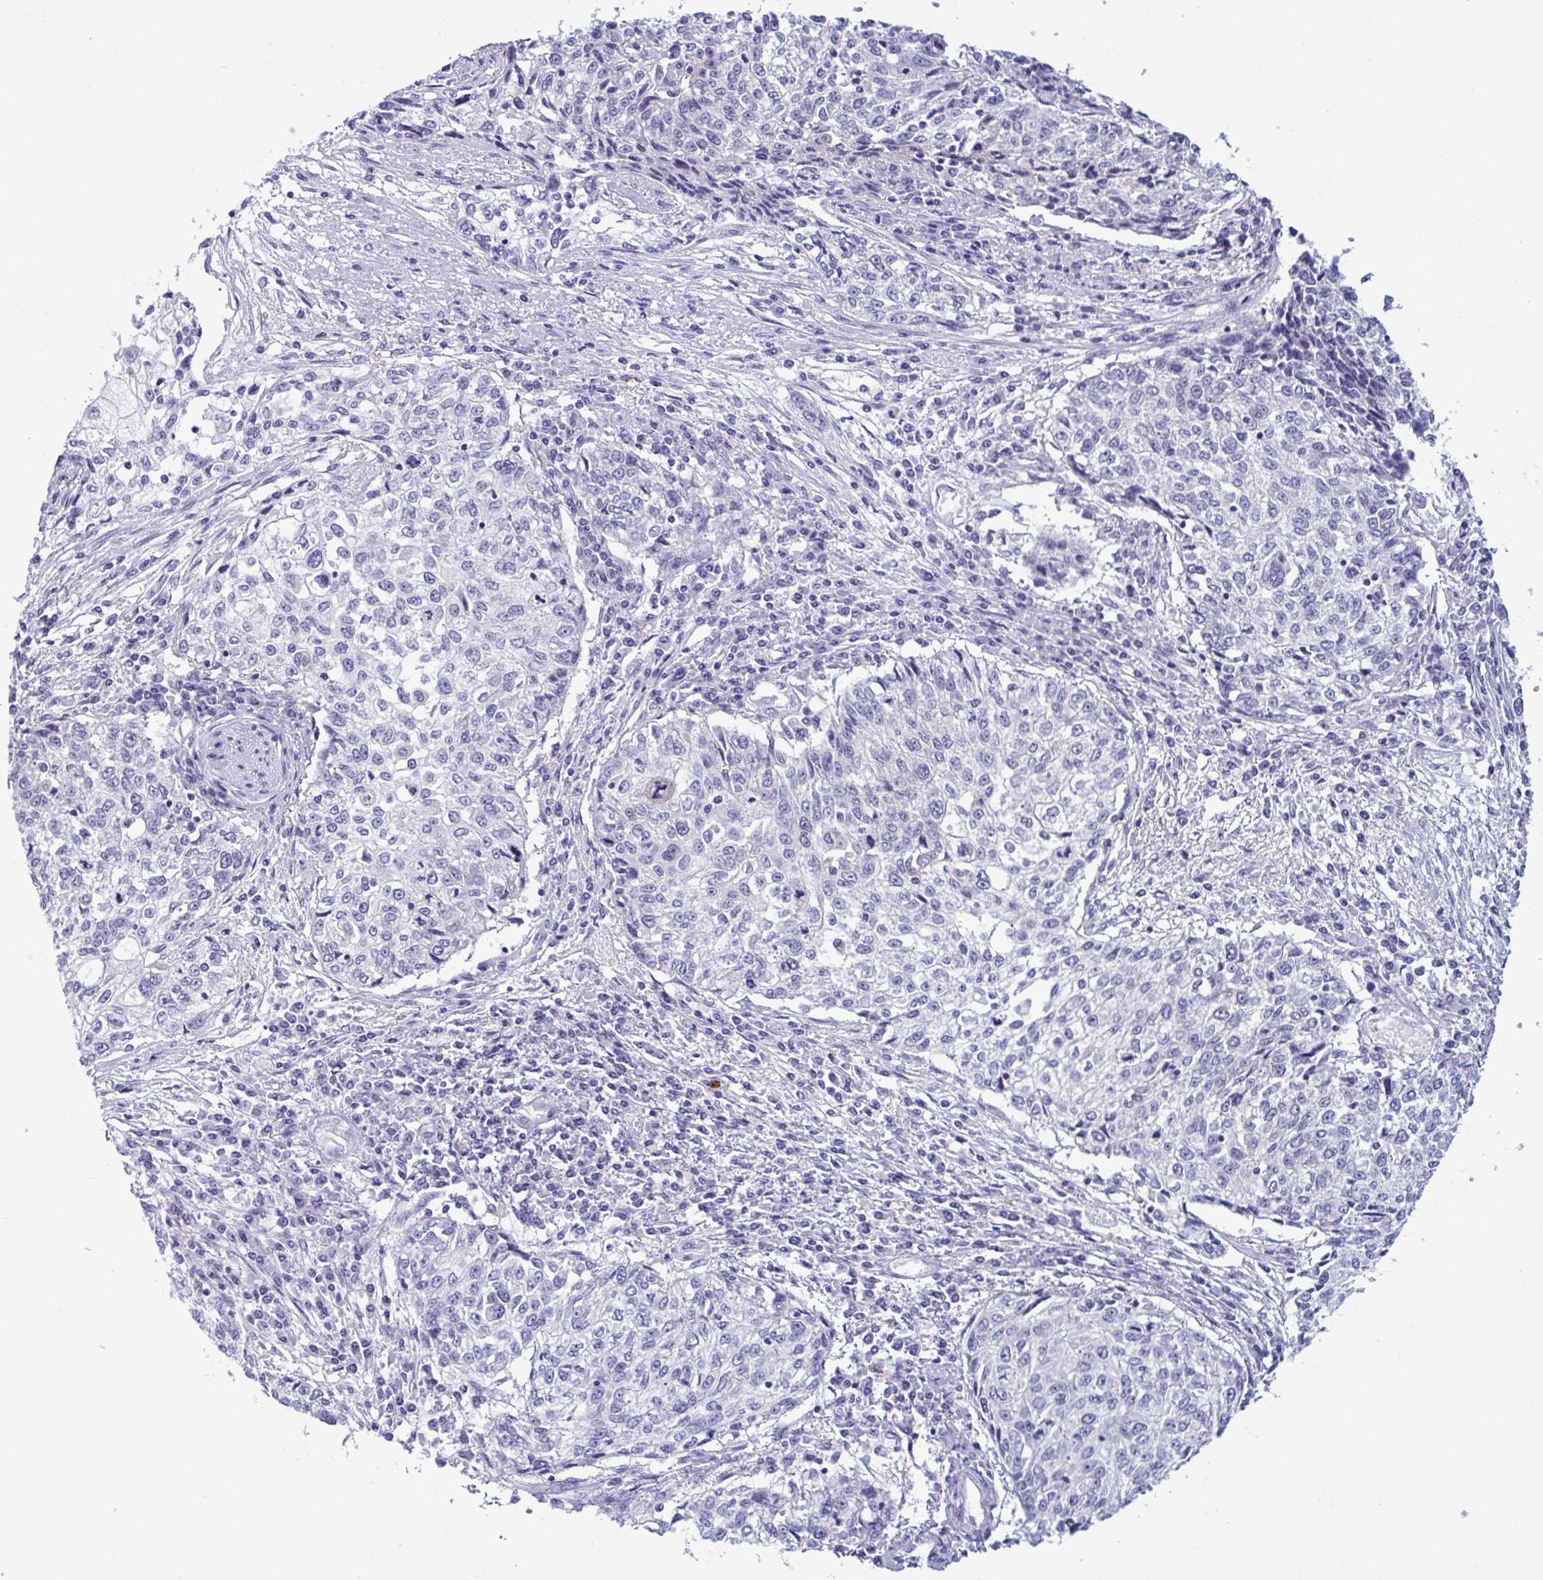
{"staining": {"intensity": "negative", "quantity": "none", "location": "none"}, "tissue": "cervical cancer", "cell_type": "Tumor cells", "image_type": "cancer", "snomed": [{"axis": "morphology", "description": "Squamous cell carcinoma, NOS"}, {"axis": "topography", "description": "Cervix"}], "caption": "DAB immunohistochemical staining of cervical cancer shows no significant expression in tumor cells. (Brightfield microscopy of DAB (3,3'-diaminobenzidine) immunohistochemistry at high magnification).", "gene": "SREBF1", "patient": {"sex": "female", "age": 57}}